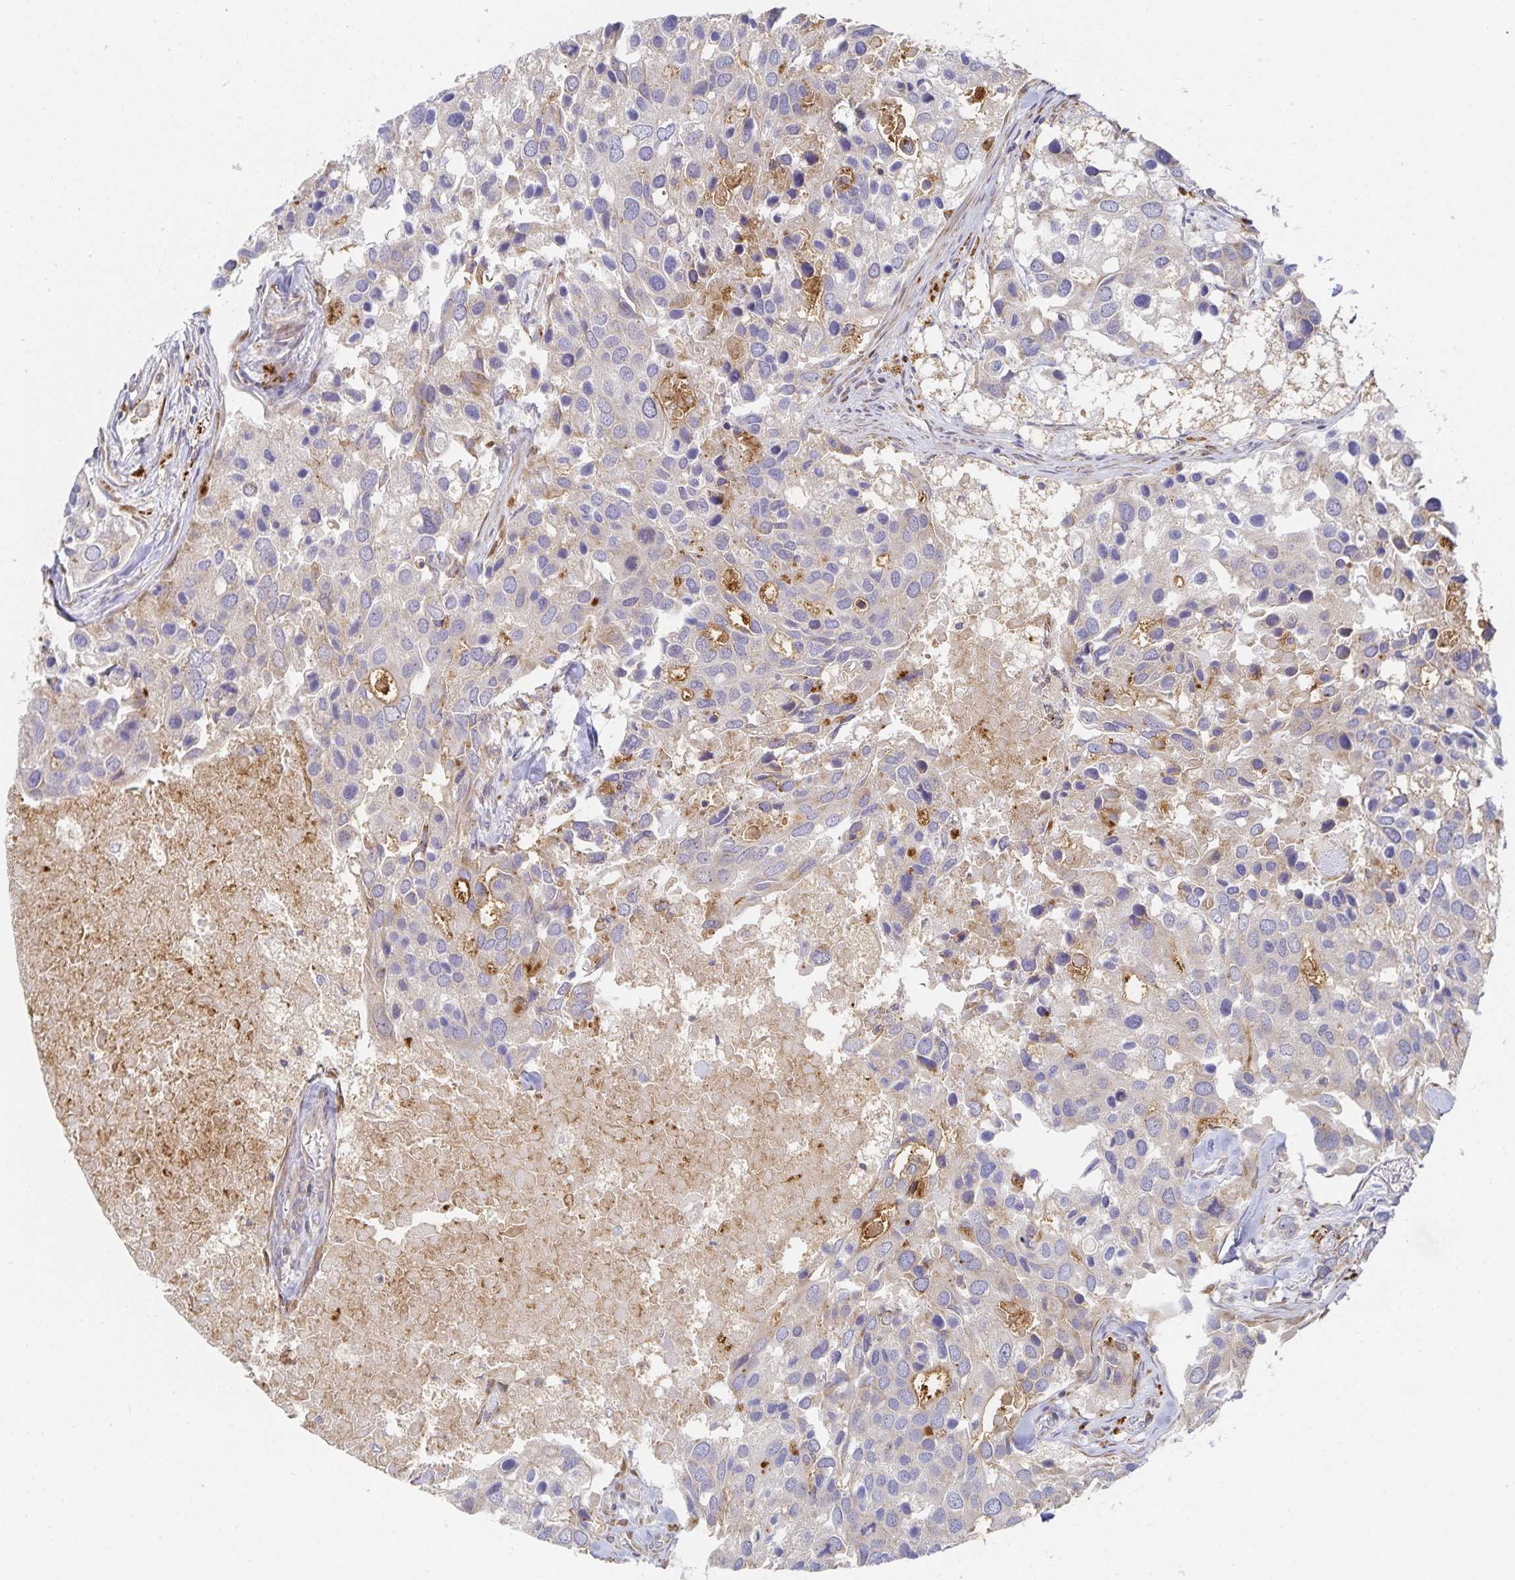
{"staining": {"intensity": "negative", "quantity": "none", "location": "none"}, "tissue": "breast cancer", "cell_type": "Tumor cells", "image_type": "cancer", "snomed": [{"axis": "morphology", "description": "Duct carcinoma"}, {"axis": "topography", "description": "Breast"}], "caption": "A photomicrograph of human breast cancer (invasive ductal carcinoma) is negative for staining in tumor cells.", "gene": "NOMO1", "patient": {"sex": "female", "age": 83}}